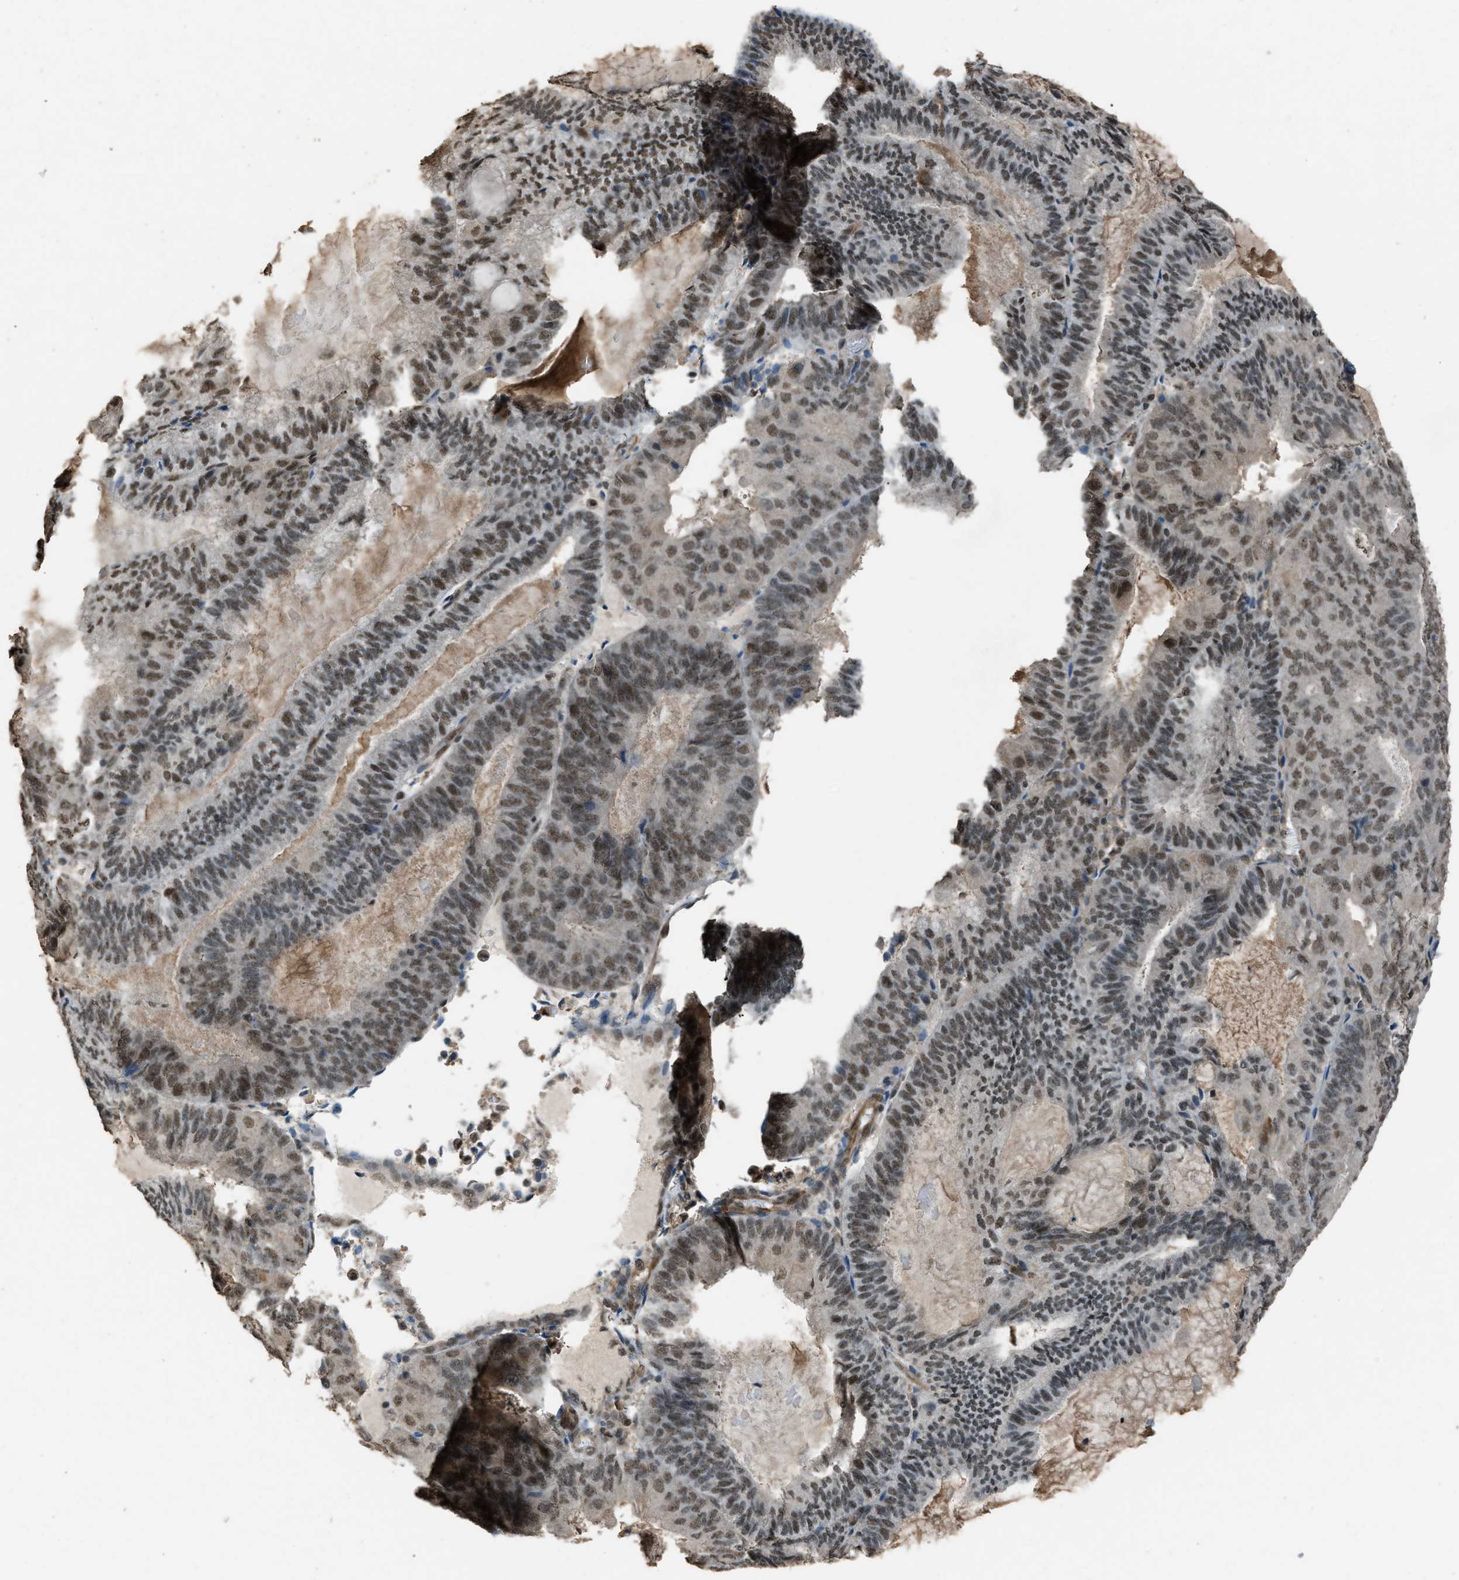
{"staining": {"intensity": "moderate", "quantity": ">75%", "location": "nuclear"}, "tissue": "endometrial cancer", "cell_type": "Tumor cells", "image_type": "cancer", "snomed": [{"axis": "morphology", "description": "Adenocarcinoma, NOS"}, {"axis": "topography", "description": "Endometrium"}], "caption": "A medium amount of moderate nuclear positivity is identified in about >75% of tumor cells in endometrial cancer tissue.", "gene": "SERTAD2", "patient": {"sex": "female", "age": 81}}